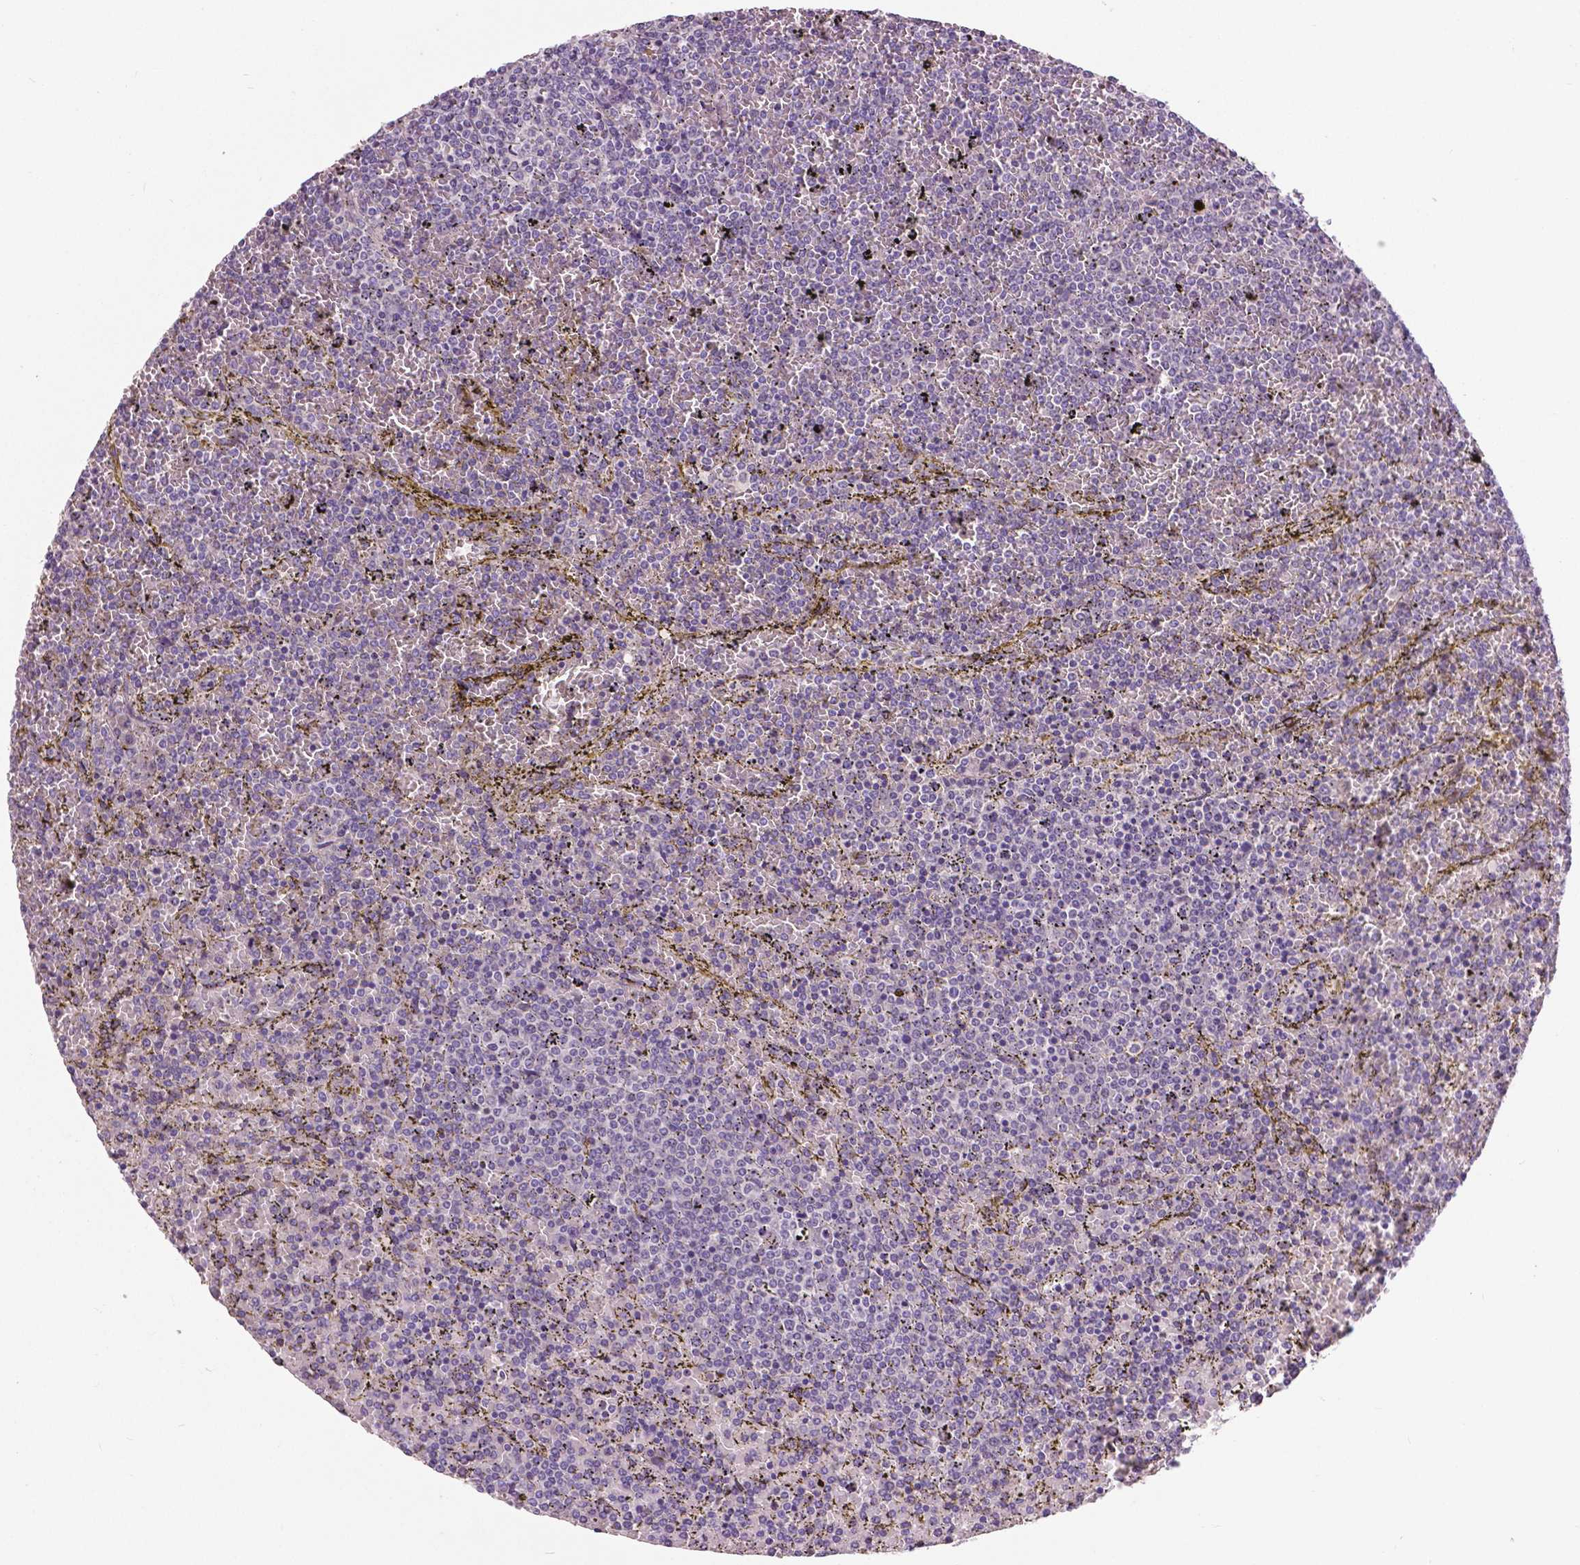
{"staining": {"intensity": "negative", "quantity": "none", "location": "none"}, "tissue": "lymphoma", "cell_type": "Tumor cells", "image_type": "cancer", "snomed": [{"axis": "morphology", "description": "Malignant lymphoma, non-Hodgkin's type, Low grade"}, {"axis": "topography", "description": "Spleen"}], "caption": "Low-grade malignant lymphoma, non-Hodgkin's type was stained to show a protein in brown. There is no significant positivity in tumor cells.", "gene": "FOXA1", "patient": {"sex": "female", "age": 77}}